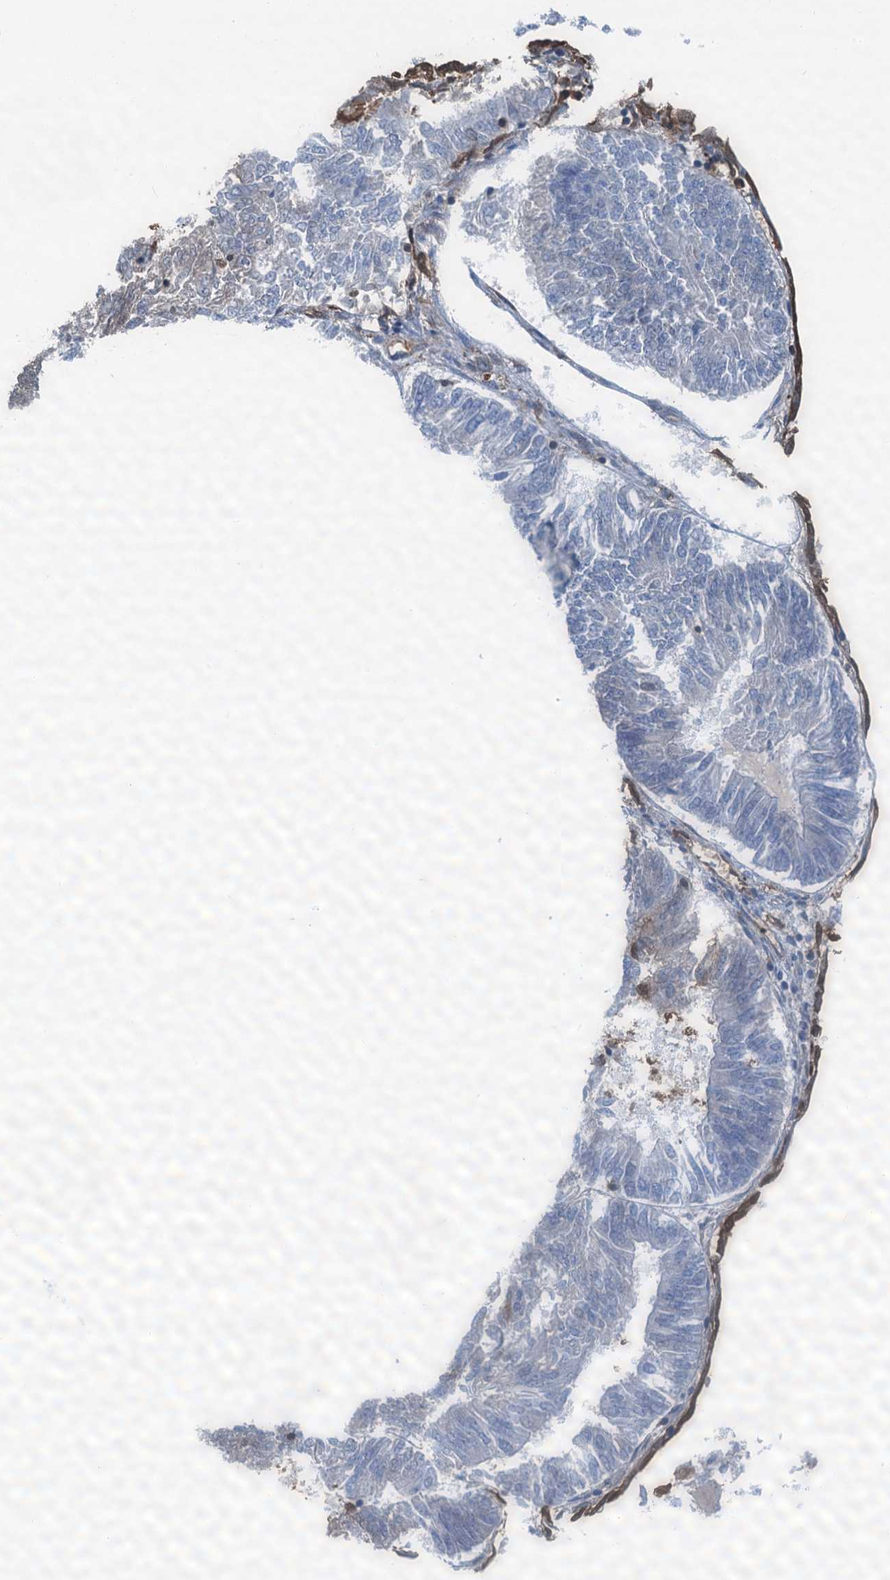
{"staining": {"intensity": "negative", "quantity": "none", "location": "none"}, "tissue": "endometrial cancer", "cell_type": "Tumor cells", "image_type": "cancer", "snomed": [{"axis": "morphology", "description": "Adenocarcinoma, NOS"}, {"axis": "topography", "description": "Endometrium"}], "caption": "High magnification brightfield microscopy of endometrial cancer stained with DAB (3,3'-diaminobenzidine) (brown) and counterstained with hematoxylin (blue): tumor cells show no significant positivity.", "gene": "S100A6", "patient": {"sex": "female", "age": 58}}